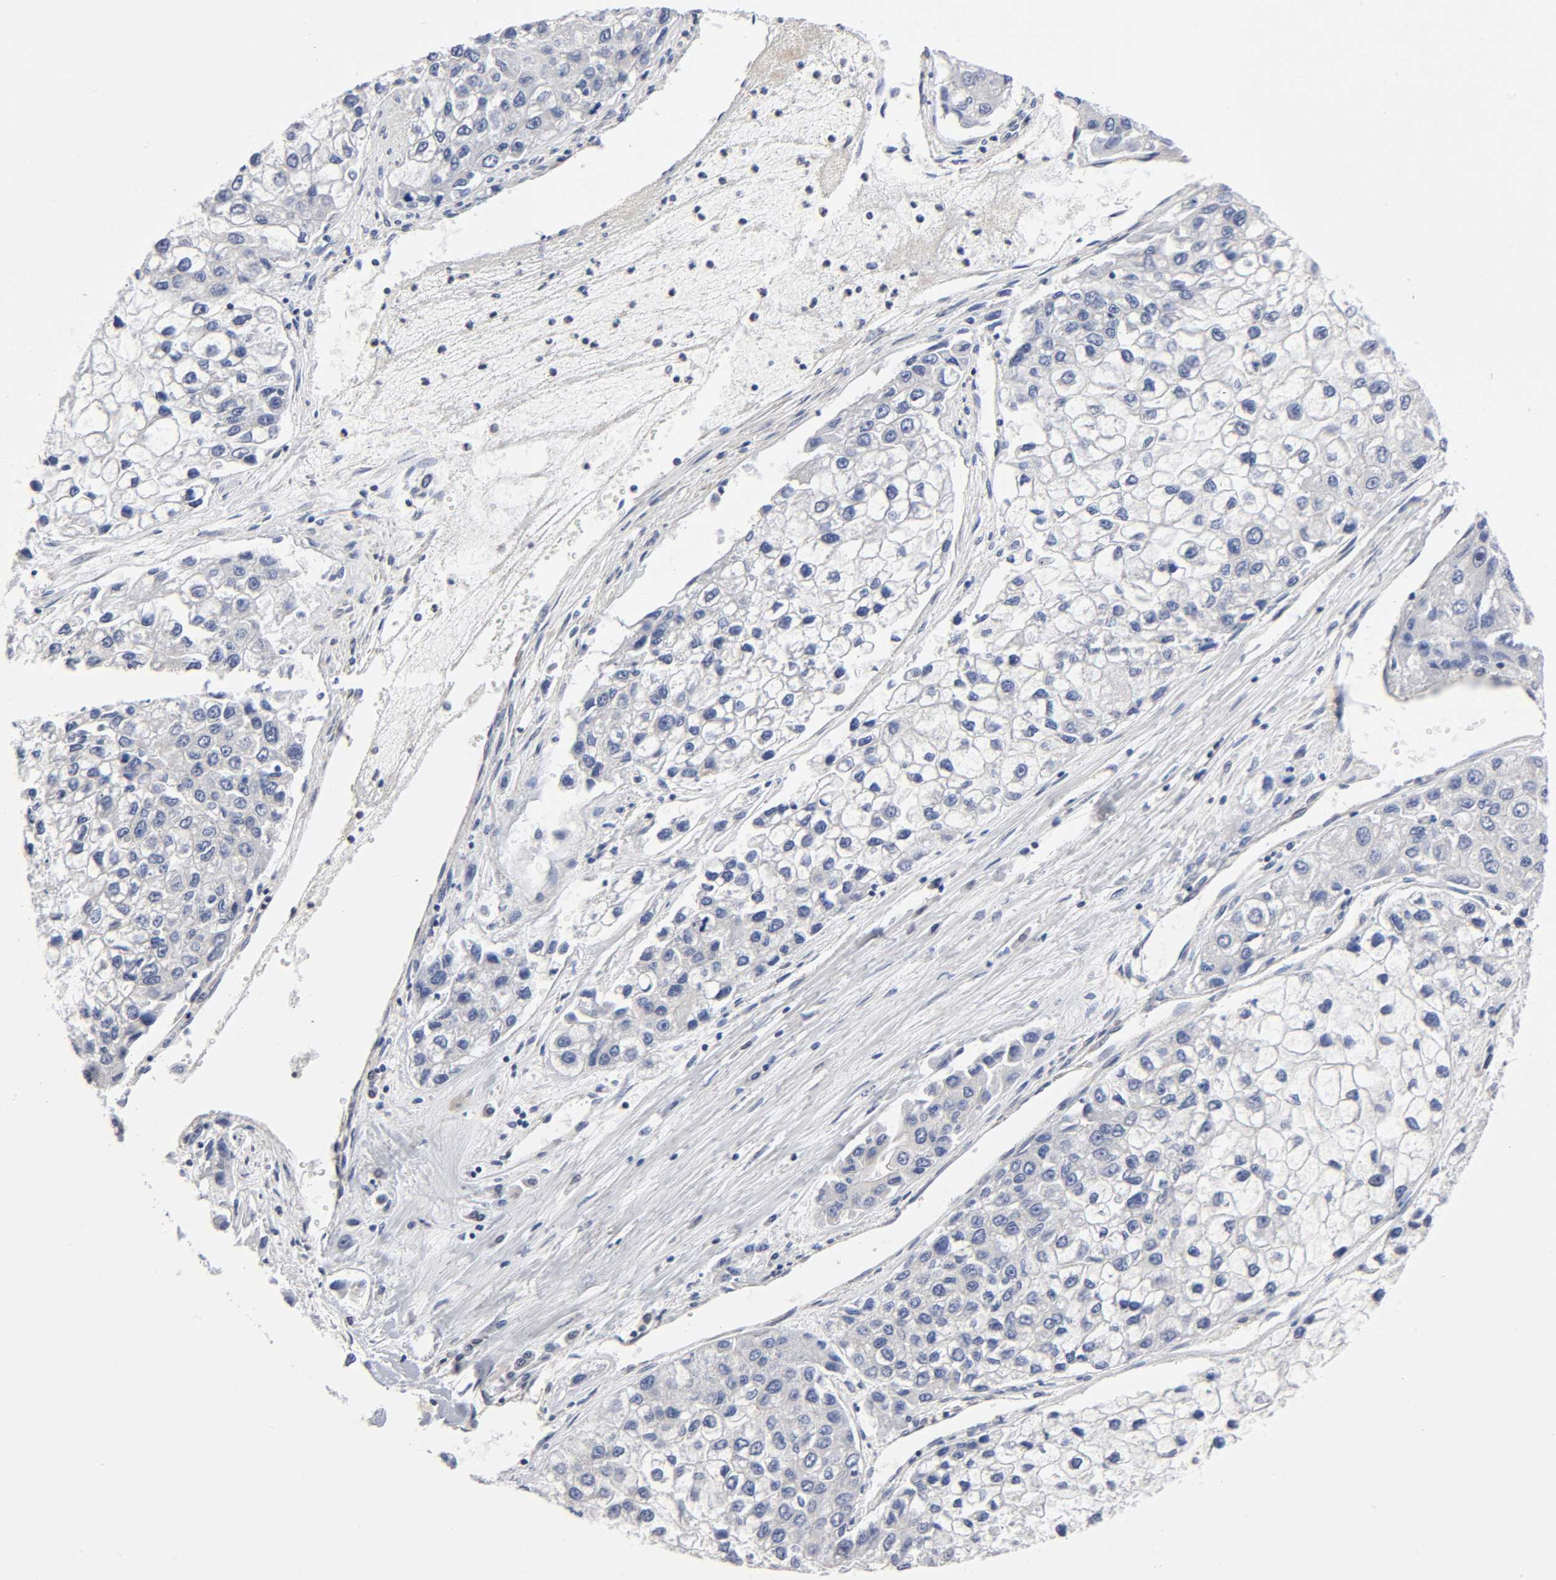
{"staining": {"intensity": "negative", "quantity": "none", "location": "none"}, "tissue": "liver cancer", "cell_type": "Tumor cells", "image_type": "cancer", "snomed": [{"axis": "morphology", "description": "Carcinoma, Hepatocellular, NOS"}, {"axis": "topography", "description": "Liver"}], "caption": "An IHC photomicrograph of liver cancer (hepatocellular carcinoma) is shown. There is no staining in tumor cells of liver cancer (hepatocellular carcinoma).", "gene": "STRN3", "patient": {"sex": "female", "age": 66}}